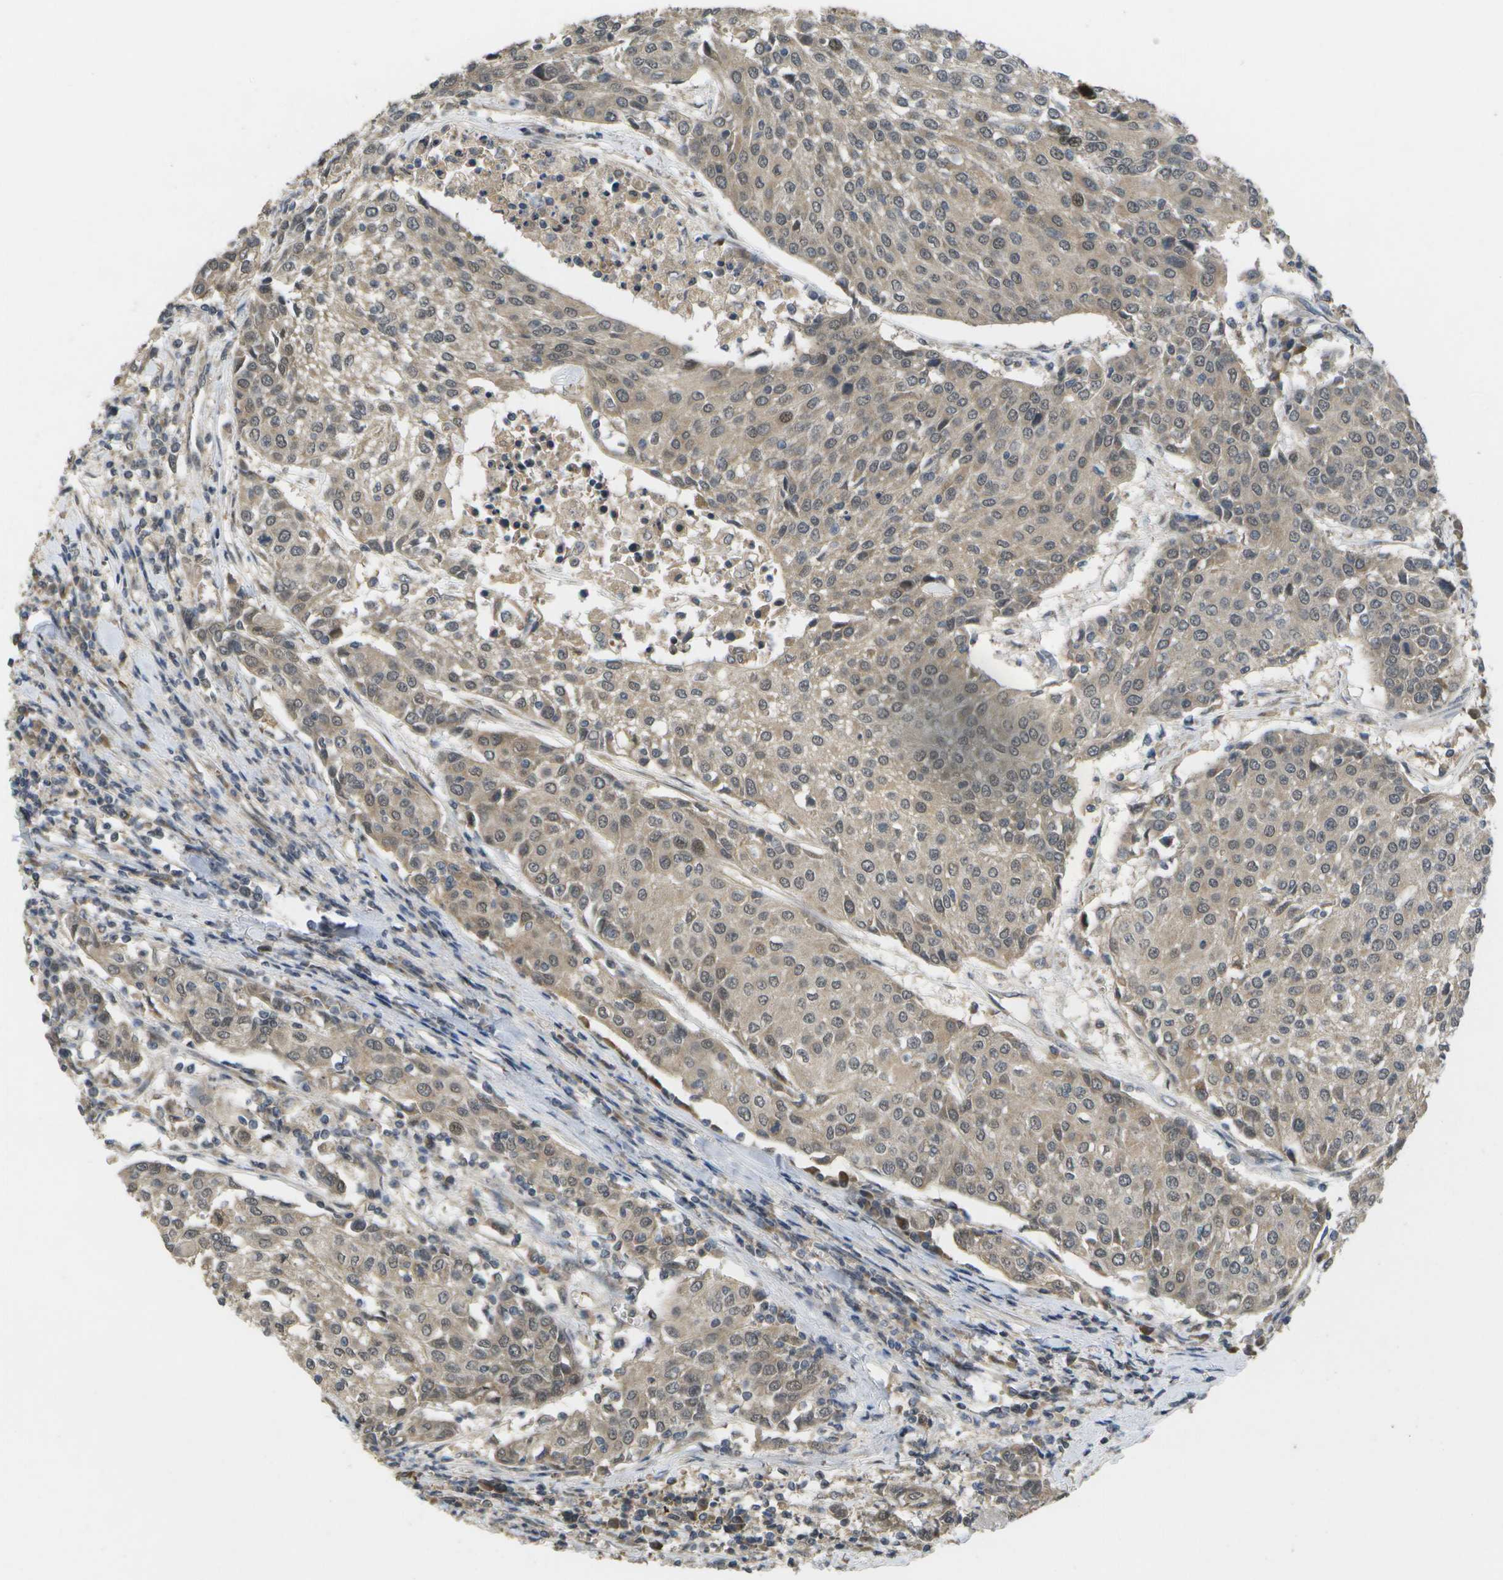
{"staining": {"intensity": "weak", "quantity": ">75%", "location": "cytoplasmic/membranous,nuclear"}, "tissue": "urothelial cancer", "cell_type": "Tumor cells", "image_type": "cancer", "snomed": [{"axis": "morphology", "description": "Urothelial carcinoma, High grade"}, {"axis": "topography", "description": "Urinary bladder"}], "caption": "The photomicrograph demonstrates a brown stain indicating the presence of a protein in the cytoplasmic/membranous and nuclear of tumor cells in urothelial carcinoma (high-grade).", "gene": "ALAS1", "patient": {"sex": "female", "age": 85}}